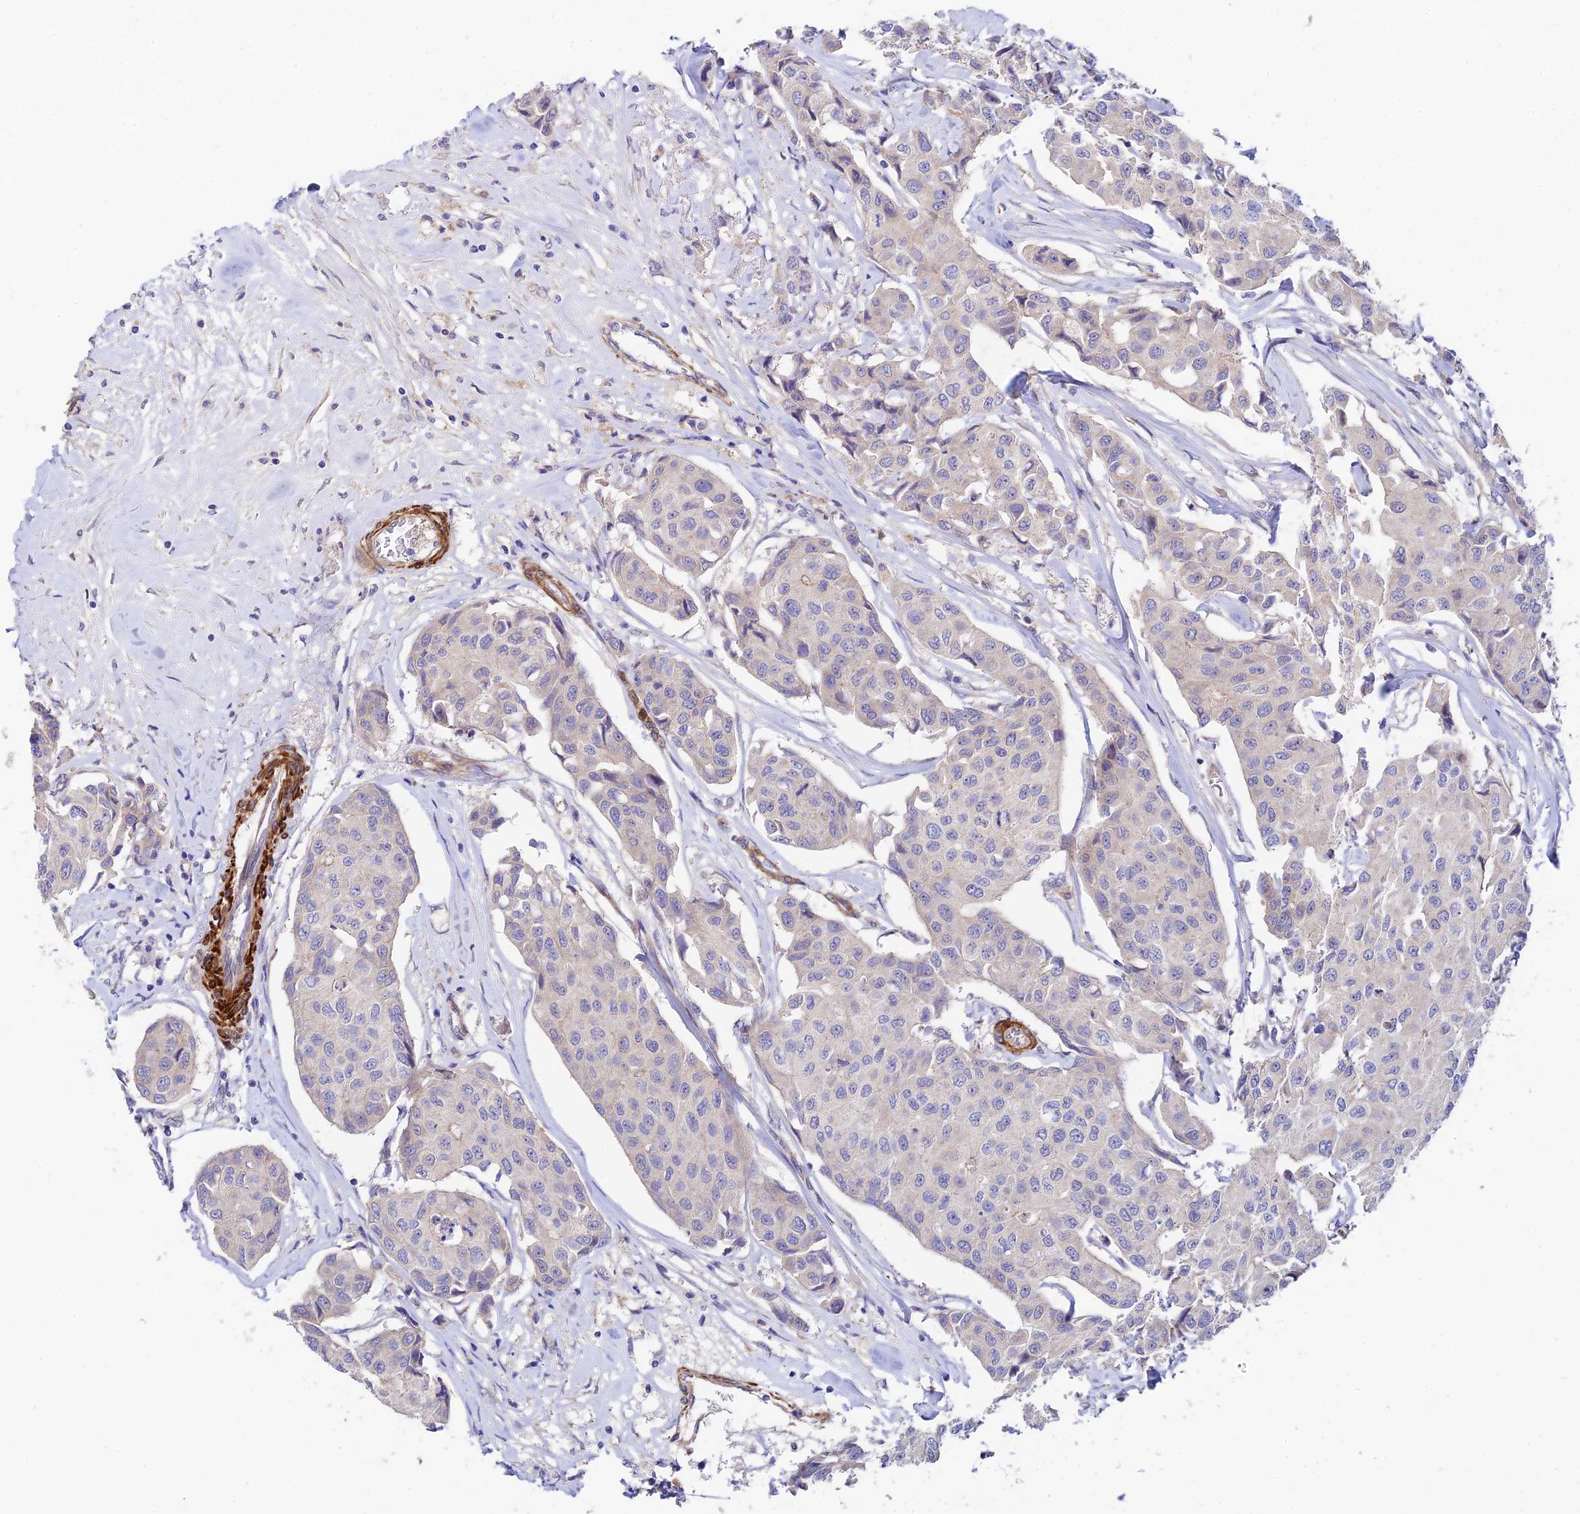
{"staining": {"intensity": "negative", "quantity": "none", "location": "none"}, "tissue": "breast cancer", "cell_type": "Tumor cells", "image_type": "cancer", "snomed": [{"axis": "morphology", "description": "Duct carcinoma"}, {"axis": "topography", "description": "Breast"}], "caption": "DAB immunohistochemical staining of human breast cancer demonstrates no significant staining in tumor cells.", "gene": "ANKRD50", "patient": {"sex": "female", "age": 80}}